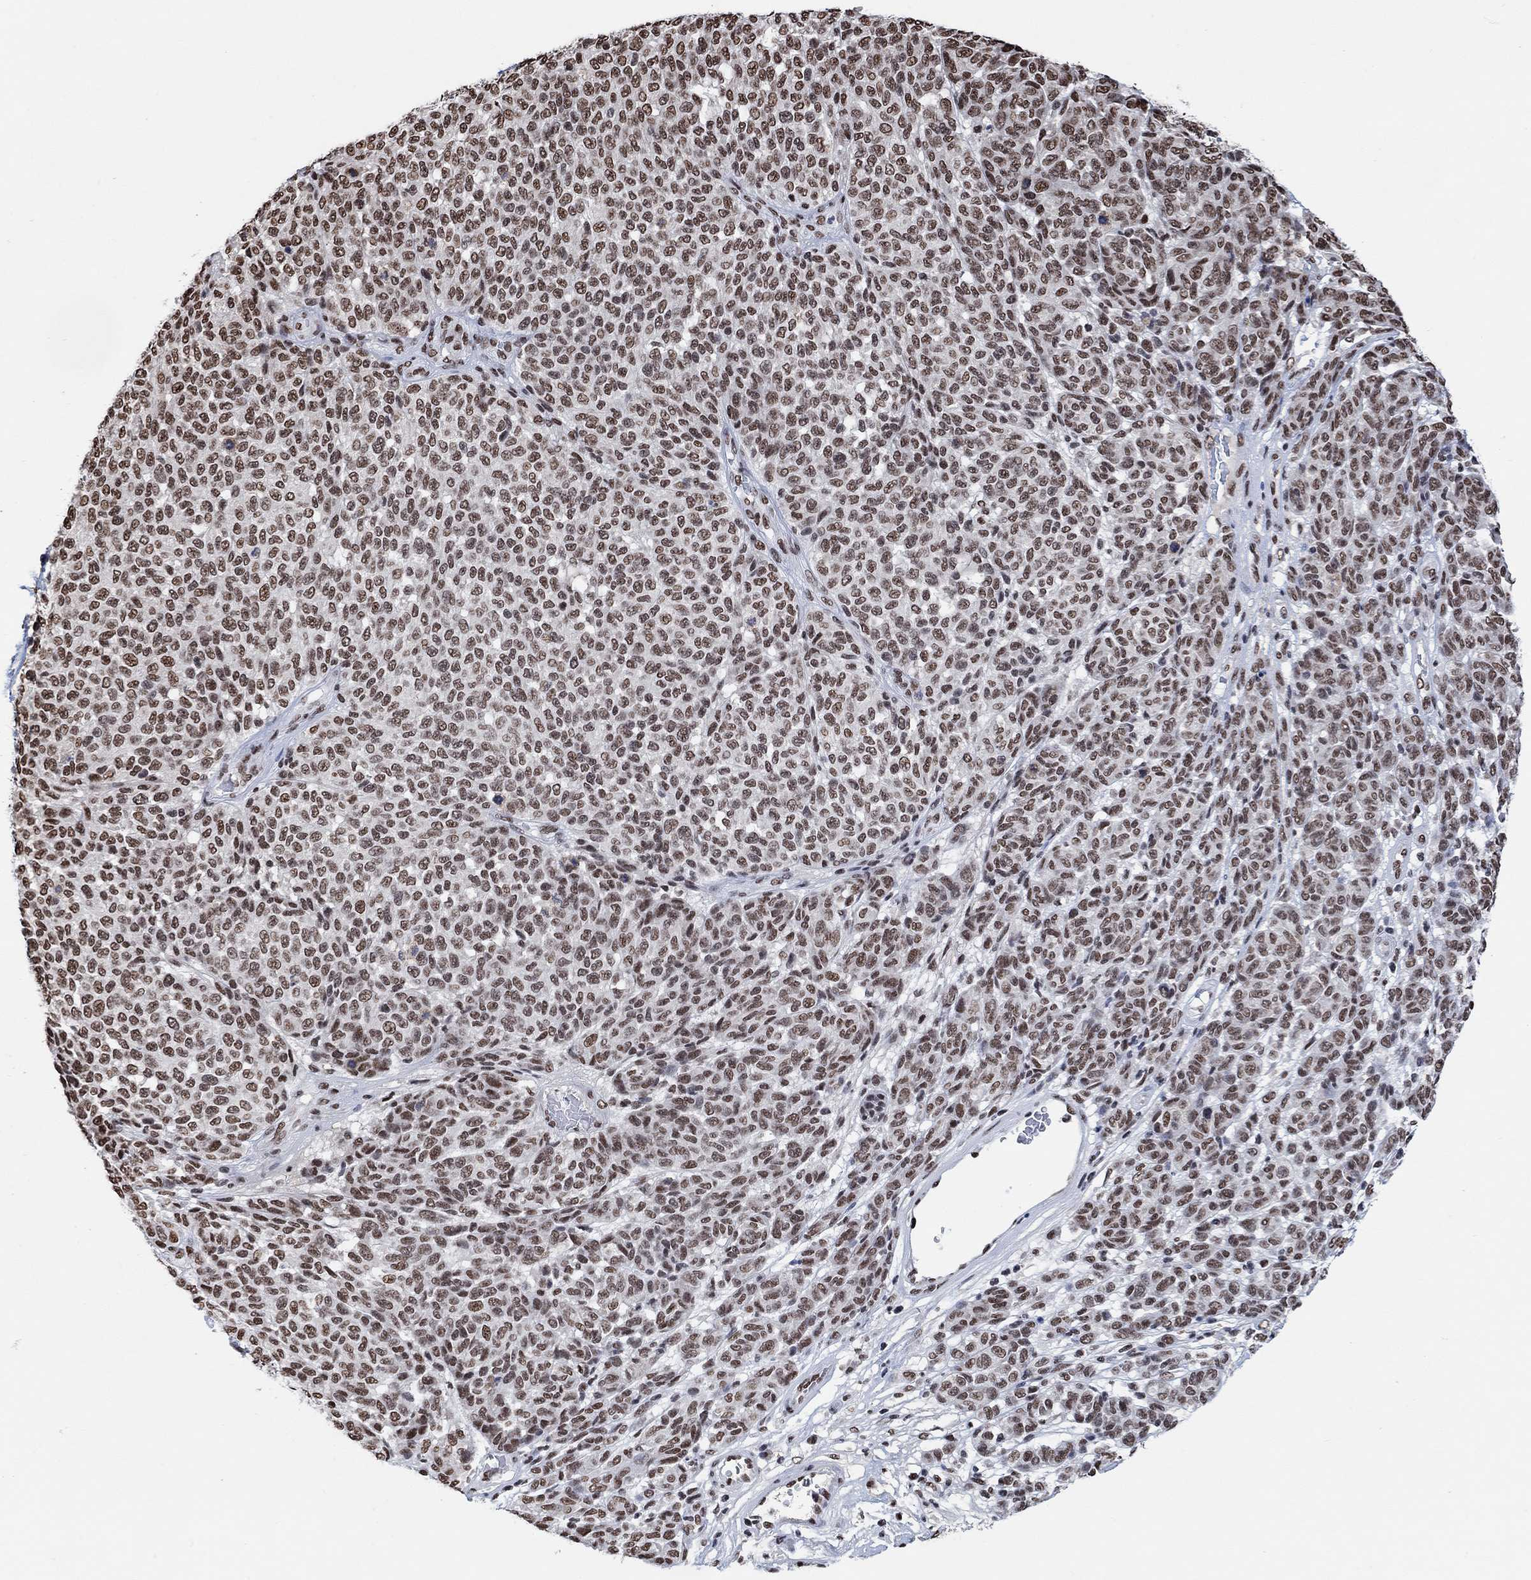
{"staining": {"intensity": "strong", "quantity": "25%-75%", "location": "nuclear"}, "tissue": "melanoma", "cell_type": "Tumor cells", "image_type": "cancer", "snomed": [{"axis": "morphology", "description": "Malignant melanoma, NOS"}, {"axis": "topography", "description": "Skin"}], "caption": "Melanoma stained with a brown dye exhibits strong nuclear positive staining in about 25%-75% of tumor cells.", "gene": "USP39", "patient": {"sex": "male", "age": 59}}